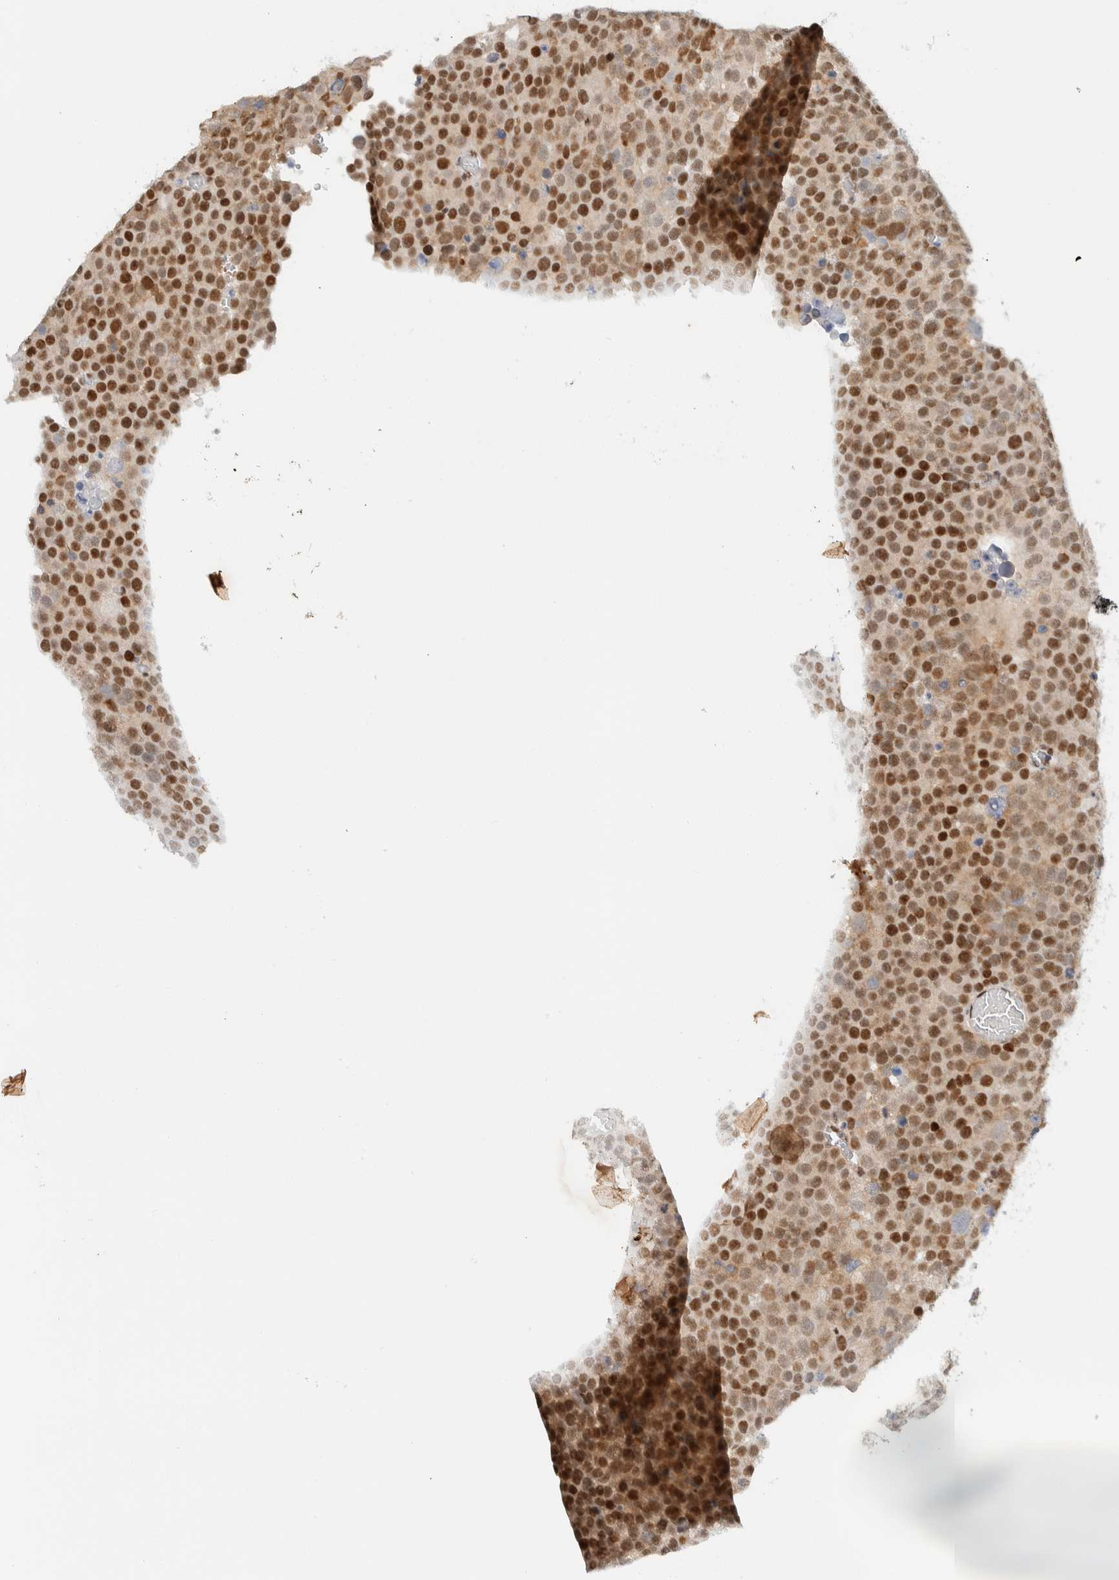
{"staining": {"intensity": "strong", "quantity": ">75%", "location": "nuclear"}, "tissue": "testis cancer", "cell_type": "Tumor cells", "image_type": "cancer", "snomed": [{"axis": "morphology", "description": "Seminoma, NOS"}, {"axis": "topography", "description": "Testis"}], "caption": "Protein staining shows strong nuclear expression in about >75% of tumor cells in testis seminoma. (brown staining indicates protein expression, while blue staining denotes nuclei).", "gene": "ZNF683", "patient": {"sex": "male", "age": 71}}